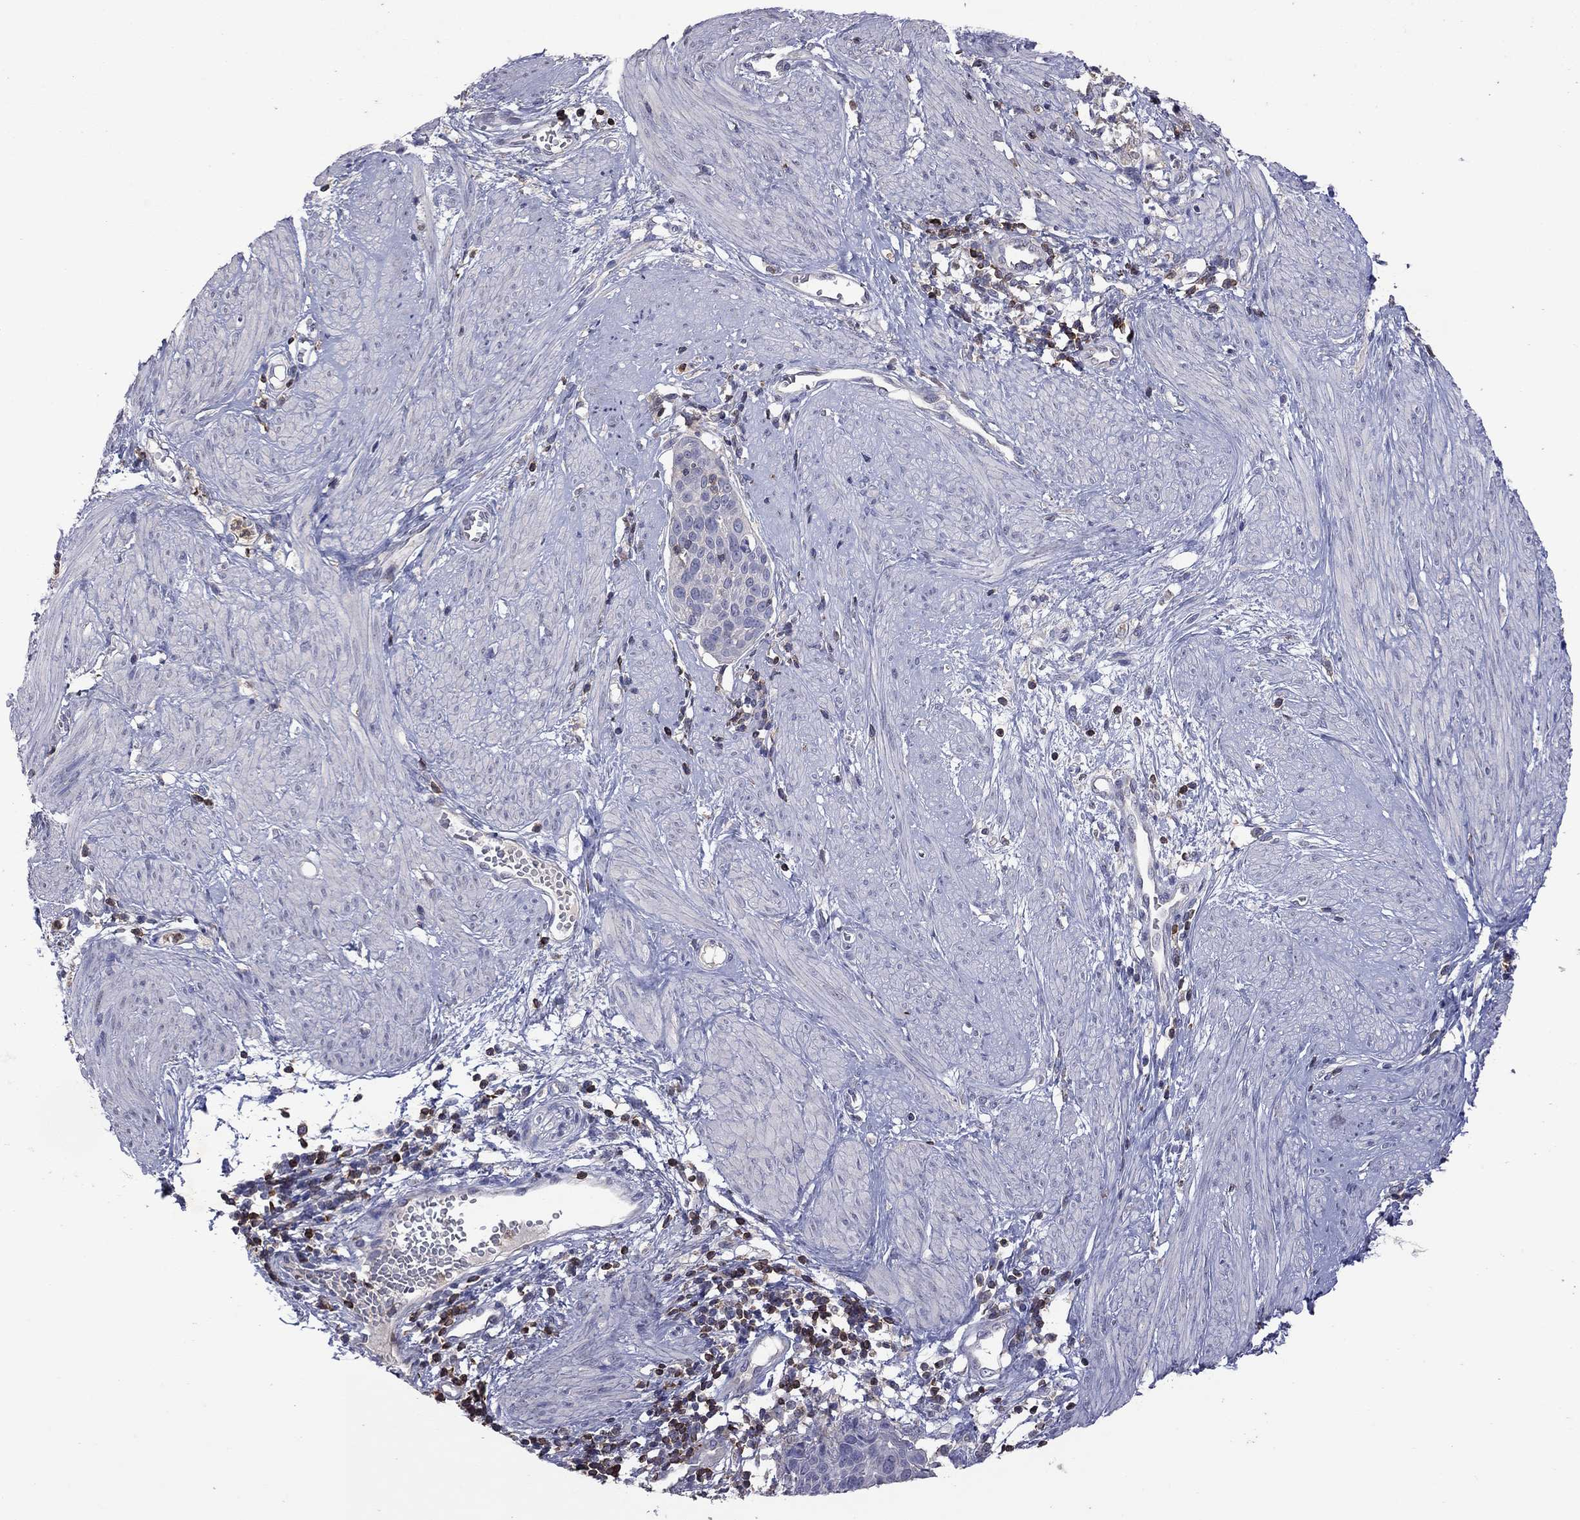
{"staining": {"intensity": "negative", "quantity": "none", "location": "none"}, "tissue": "cervical cancer", "cell_type": "Tumor cells", "image_type": "cancer", "snomed": [{"axis": "morphology", "description": "Squamous cell carcinoma, NOS"}, {"axis": "topography", "description": "Cervix"}], "caption": "Immunohistochemistry (IHC) of human cervical squamous cell carcinoma displays no staining in tumor cells.", "gene": "IPCEF1", "patient": {"sex": "female", "age": 39}}